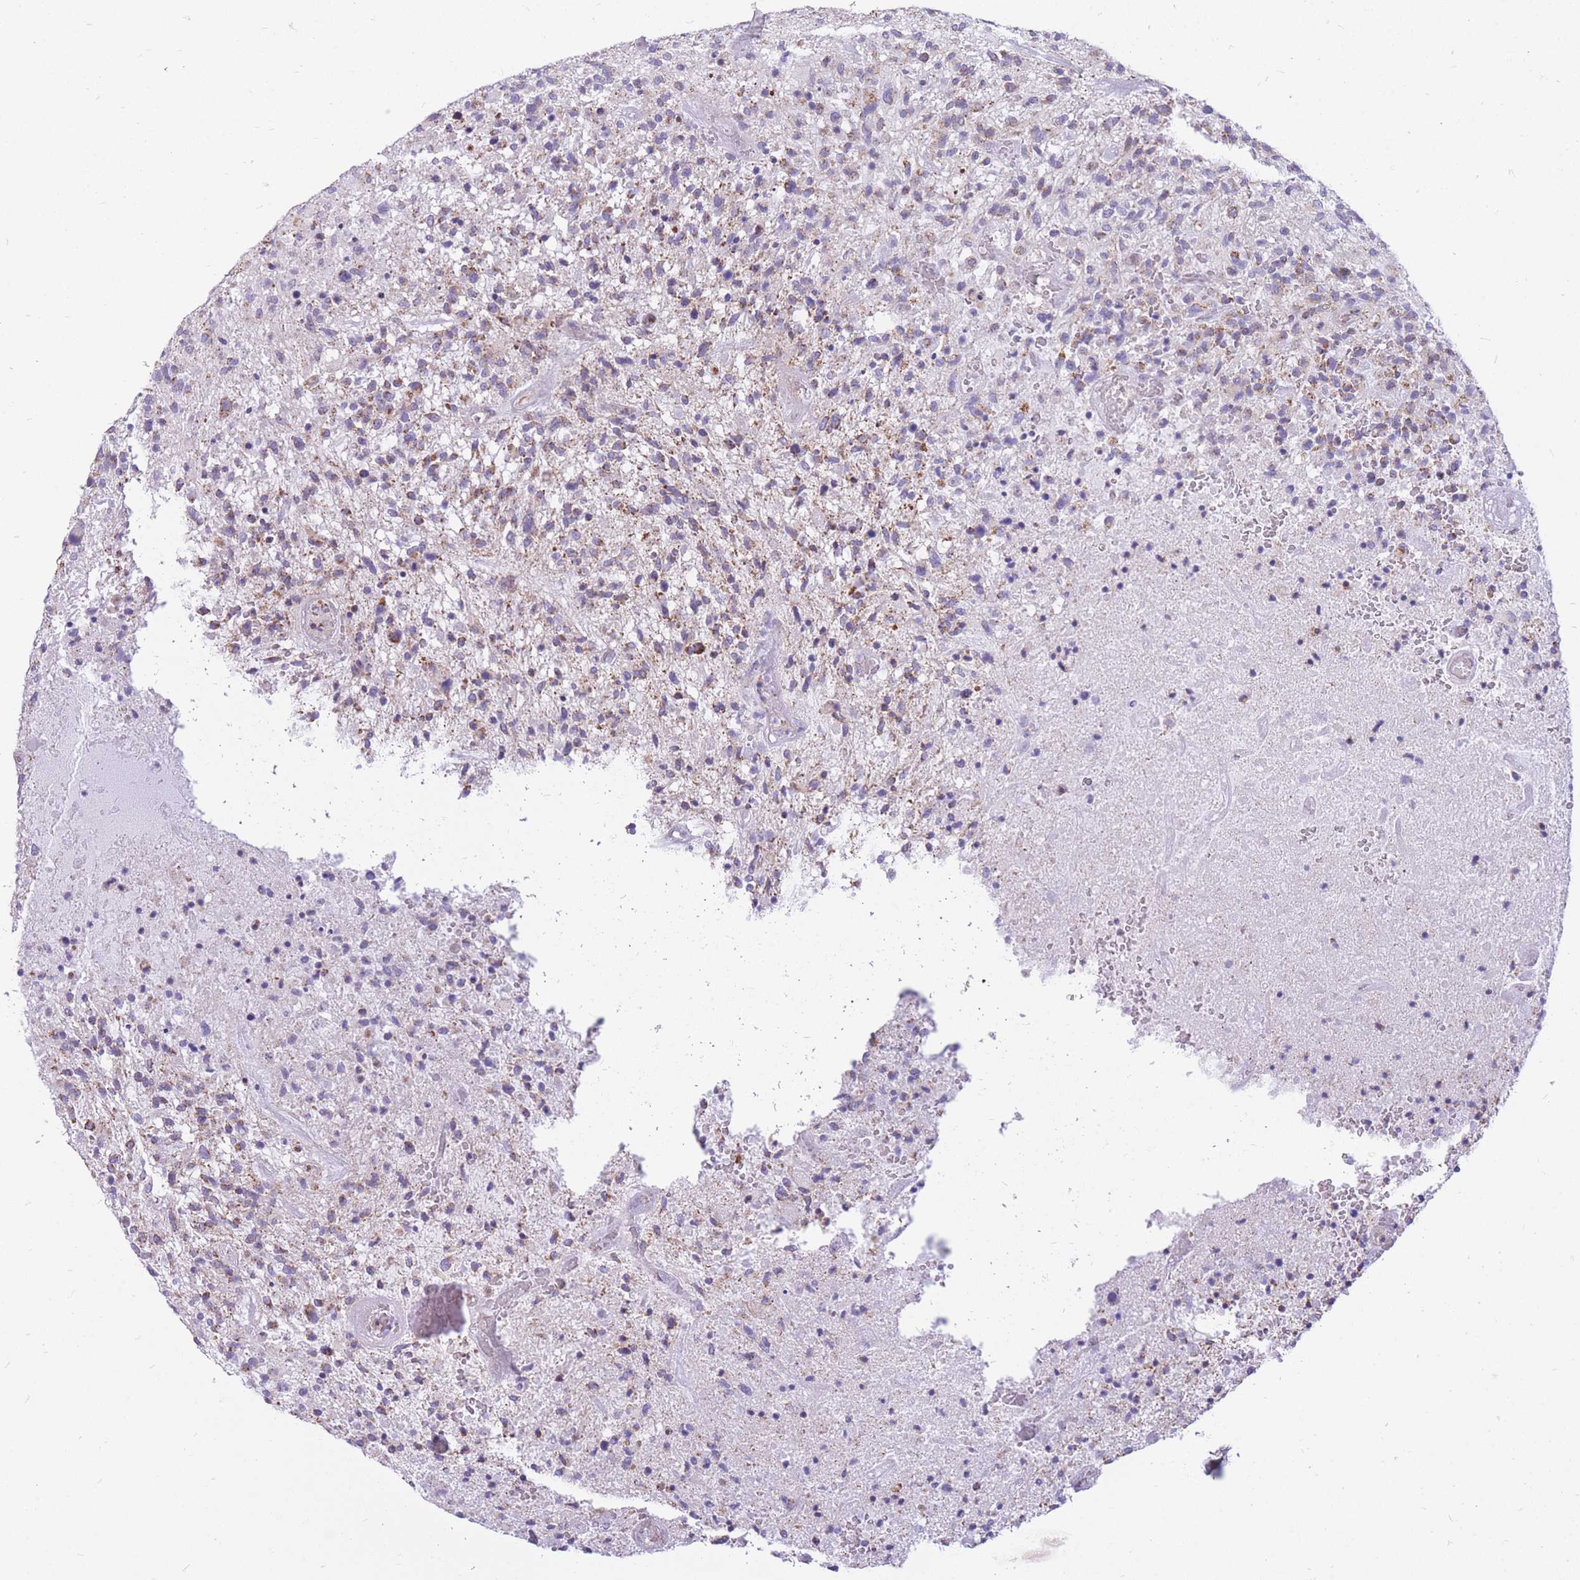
{"staining": {"intensity": "moderate", "quantity": "<25%", "location": "cytoplasmic/membranous"}, "tissue": "glioma", "cell_type": "Tumor cells", "image_type": "cancer", "snomed": [{"axis": "morphology", "description": "Glioma, malignant, High grade"}, {"axis": "topography", "description": "Brain"}], "caption": "Glioma was stained to show a protein in brown. There is low levels of moderate cytoplasmic/membranous positivity in about <25% of tumor cells.", "gene": "PCSK1", "patient": {"sex": "male", "age": 47}}